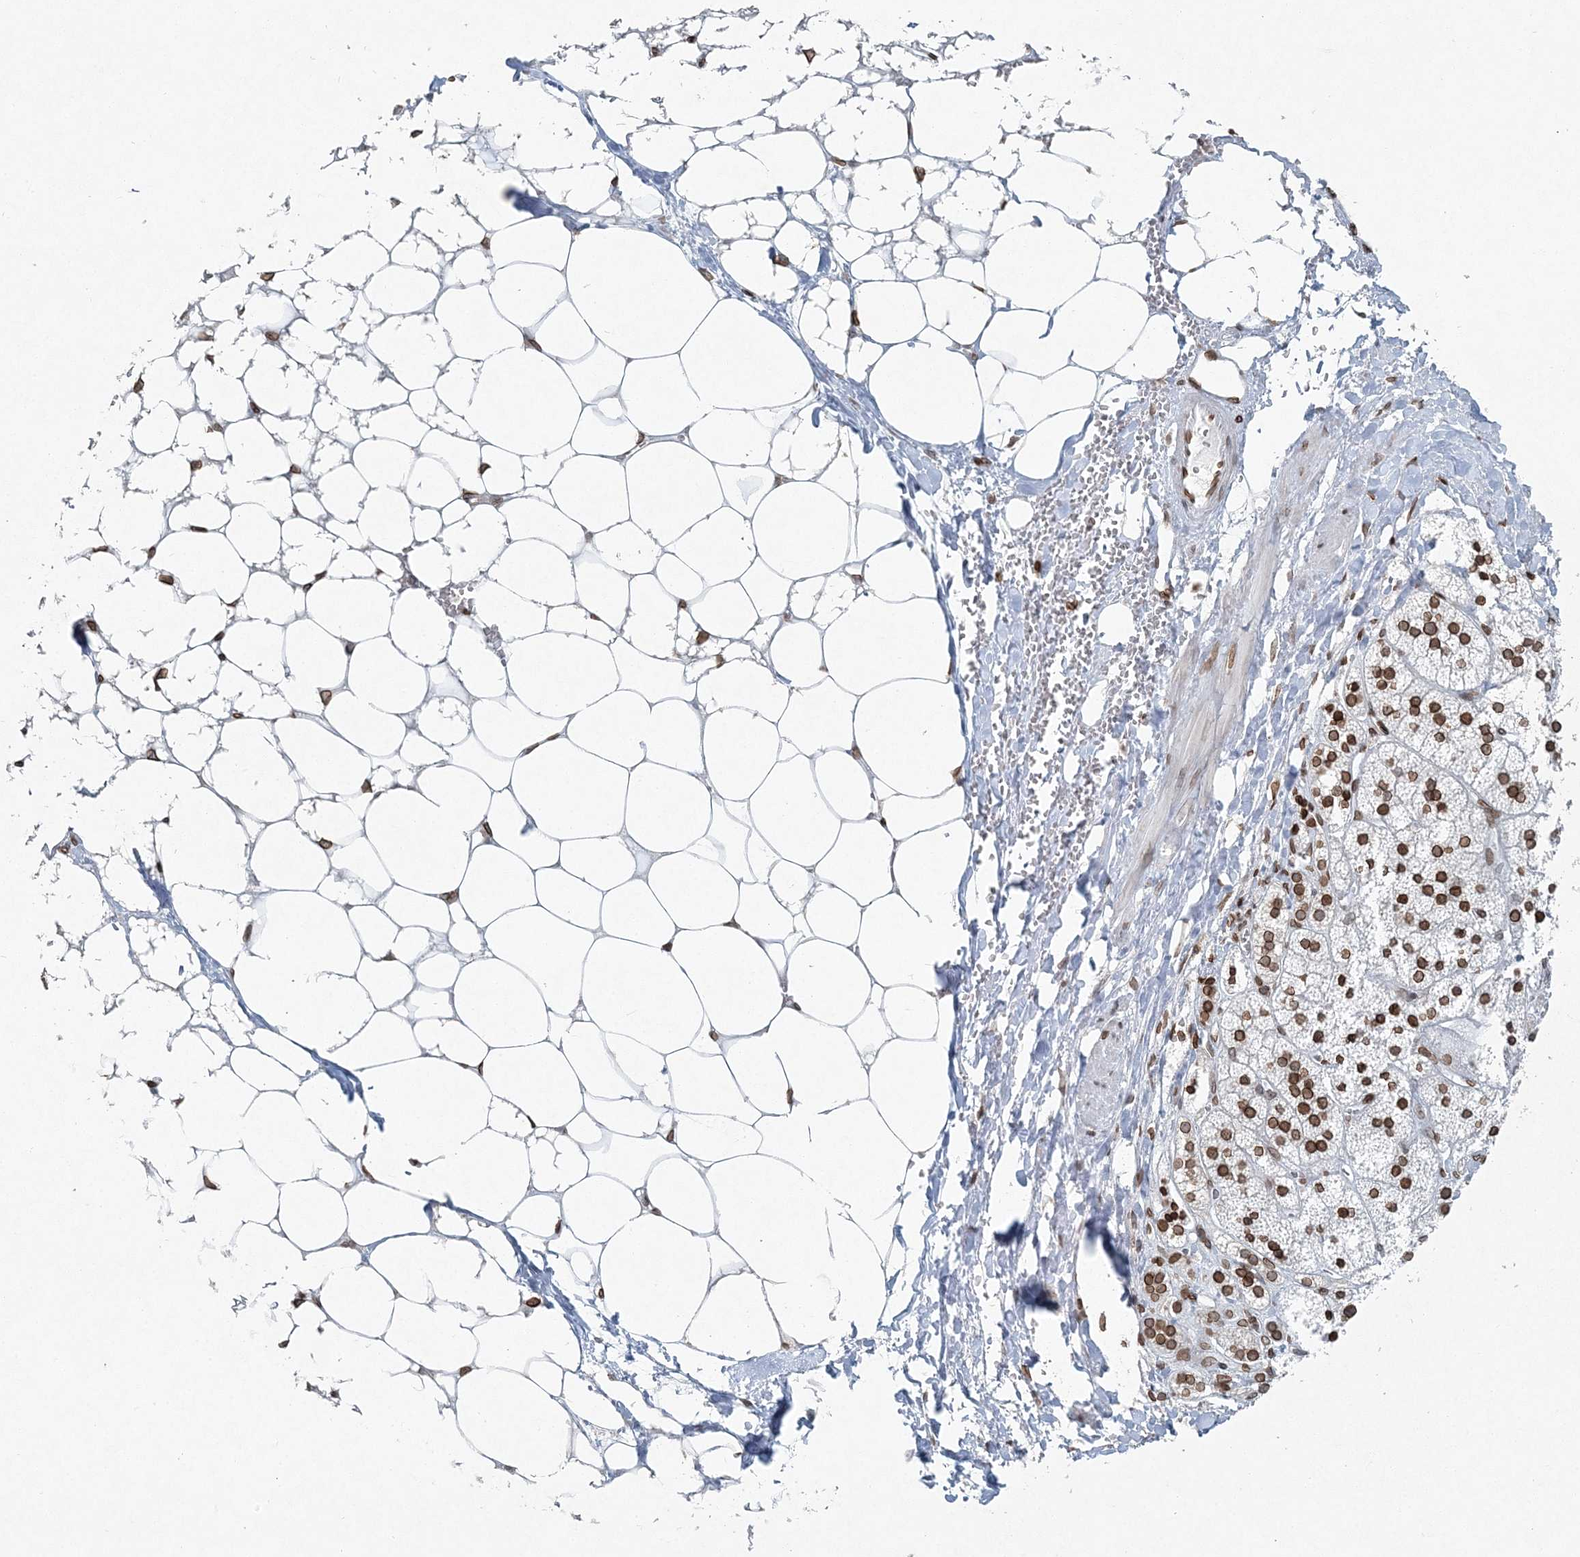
{"staining": {"intensity": "moderate", "quantity": ">75%", "location": "cytoplasmic/membranous,nuclear"}, "tissue": "adrenal gland", "cell_type": "Glandular cells", "image_type": "normal", "snomed": [{"axis": "morphology", "description": "Normal tissue, NOS"}, {"axis": "topography", "description": "Adrenal gland"}], "caption": "A brown stain labels moderate cytoplasmic/membranous,nuclear staining of a protein in glandular cells of normal adrenal gland. (DAB IHC with brightfield microscopy, high magnification).", "gene": "GJD4", "patient": {"sex": "male", "age": 56}}